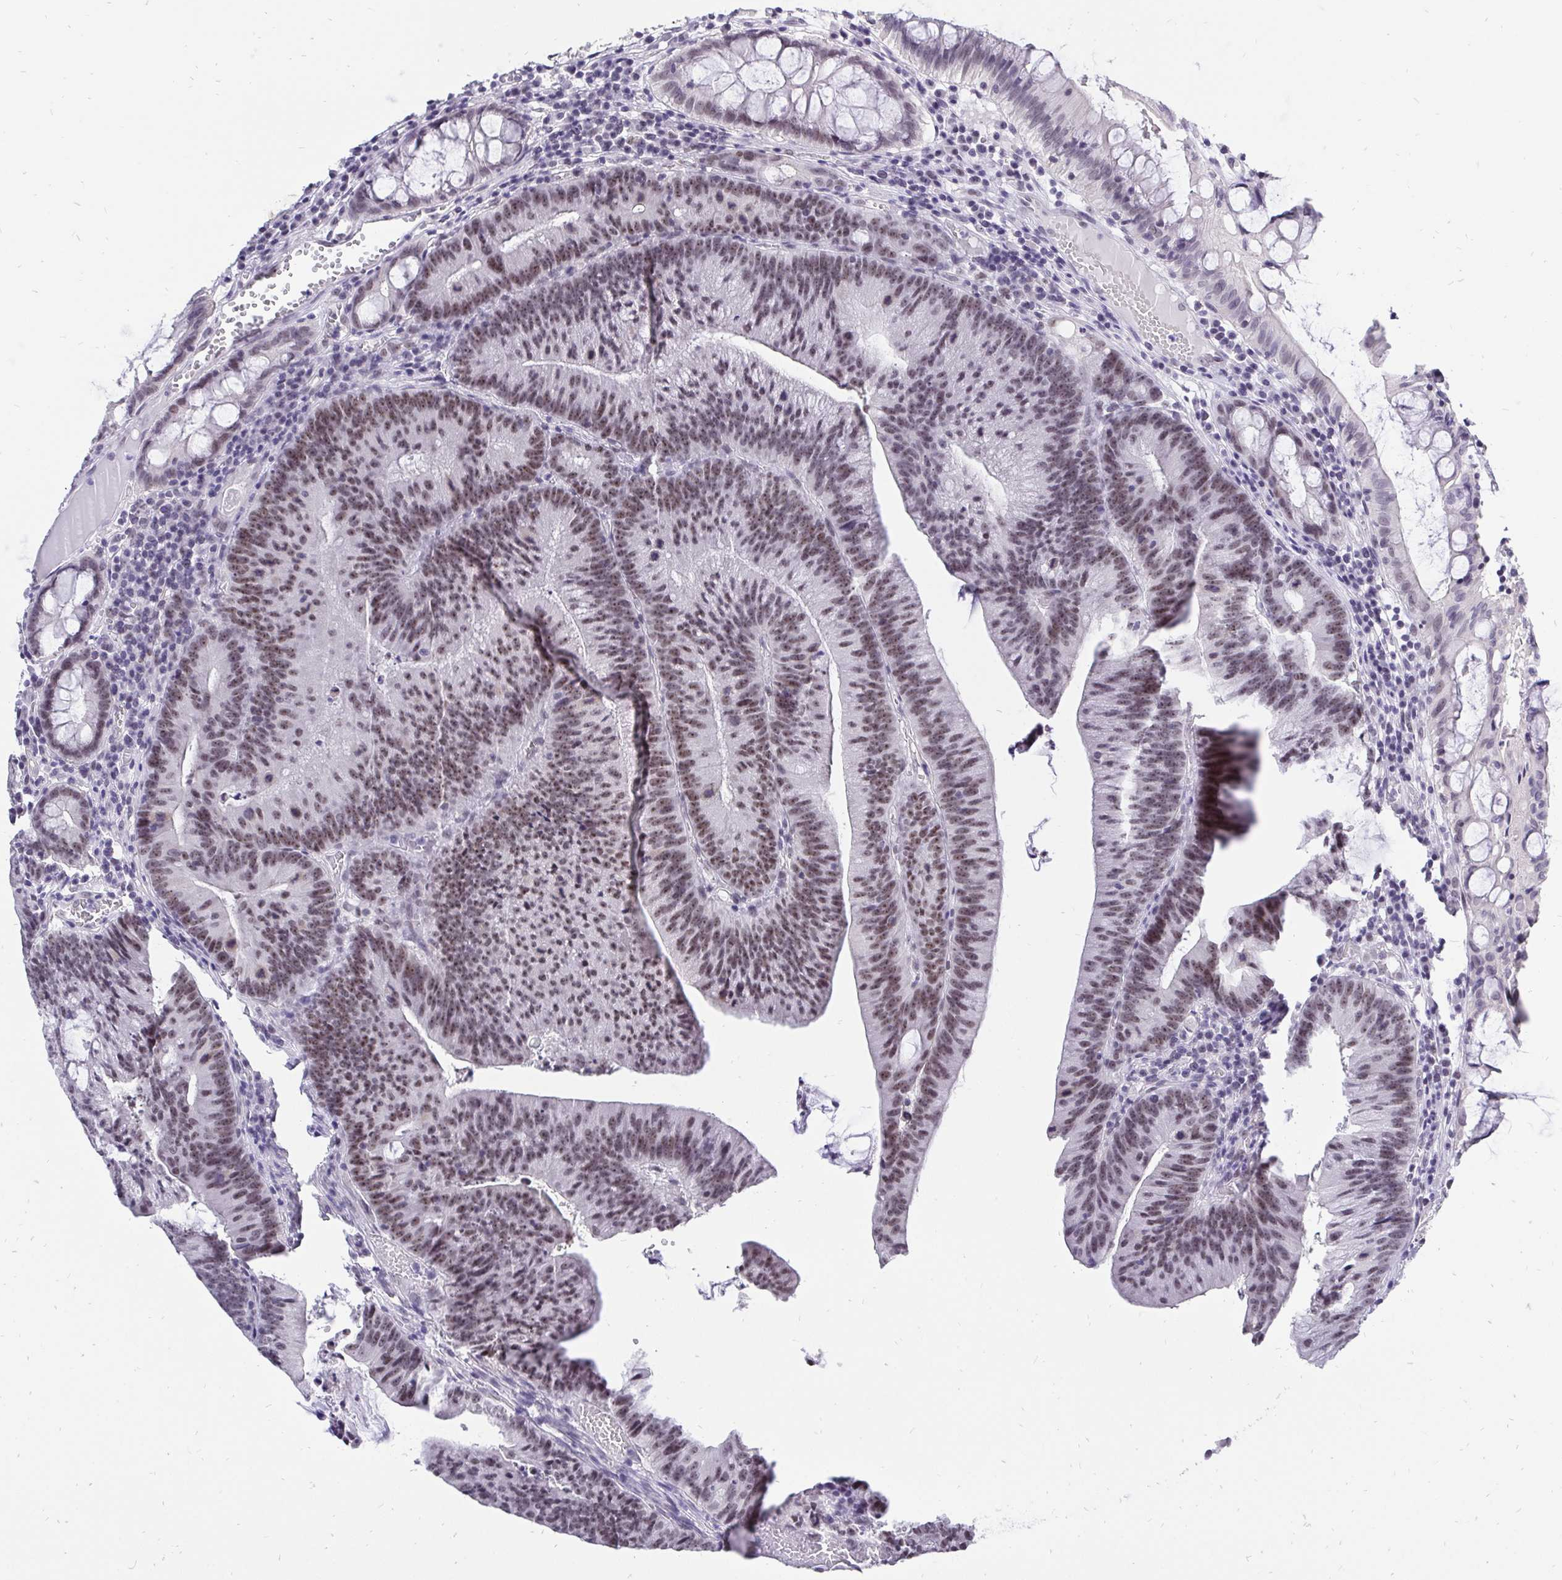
{"staining": {"intensity": "moderate", "quantity": ">75%", "location": "nuclear"}, "tissue": "colorectal cancer", "cell_type": "Tumor cells", "image_type": "cancer", "snomed": [{"axis": "morphology", "description": "Adenocarcinoma, NOS"}, {"axis": "topography", "description": "Colon"}], "caption": "The photomicrograph demonstrates a brown stain indicating the presence of a protein in the nuclear of tumor cells in colorectal cancer (adenocarcinoma).", "gene": "ZNF860", "patient": {"sex": "female", "age": 78}}